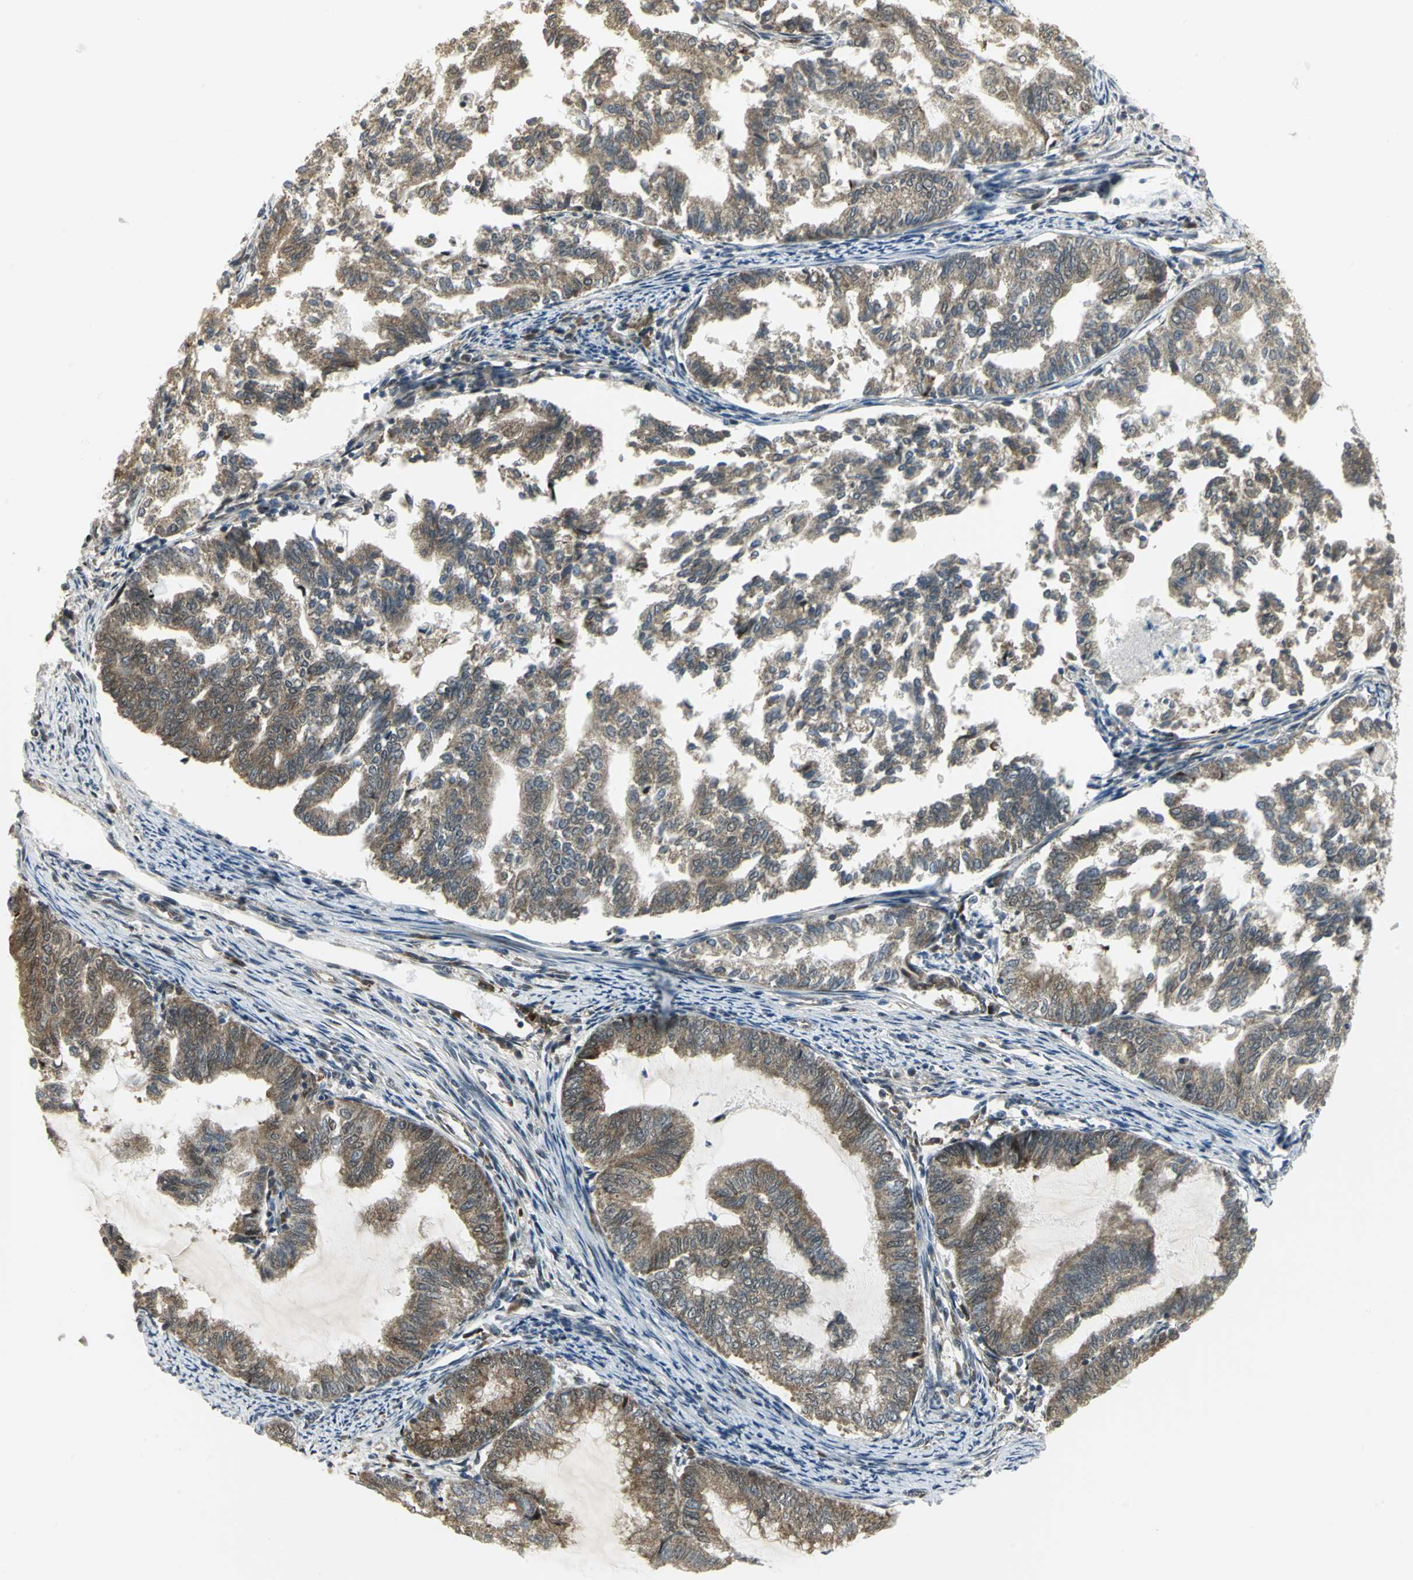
{"staining": {"intensity": "moderate", "quantity": ">75%", "location": "cytoplasmic/membranous"}, "tissue": "endometrial cancer", "cell_type": "Tumor cells", "image_type": "cancer", "snomed": [{"axis": "morphology", "description": "Adenocarcinoma, NOS"}, {"axis": "topography", "description": "Endometrium"}], "caption": "Brown immunohistochemical staining in adenocarcinoma (endometrial) reveals moderate cytoplasmic/membranous expression in approximately >75% of tumor cells. The protein is stained brown, and the nuclei are stained in blue (DAB (3,3'-diaminobenzidine) IHC with brightfield microscopy, high magnification).", "gene": "PSMC4", "patient": {"sex": "female", "age": 79}}